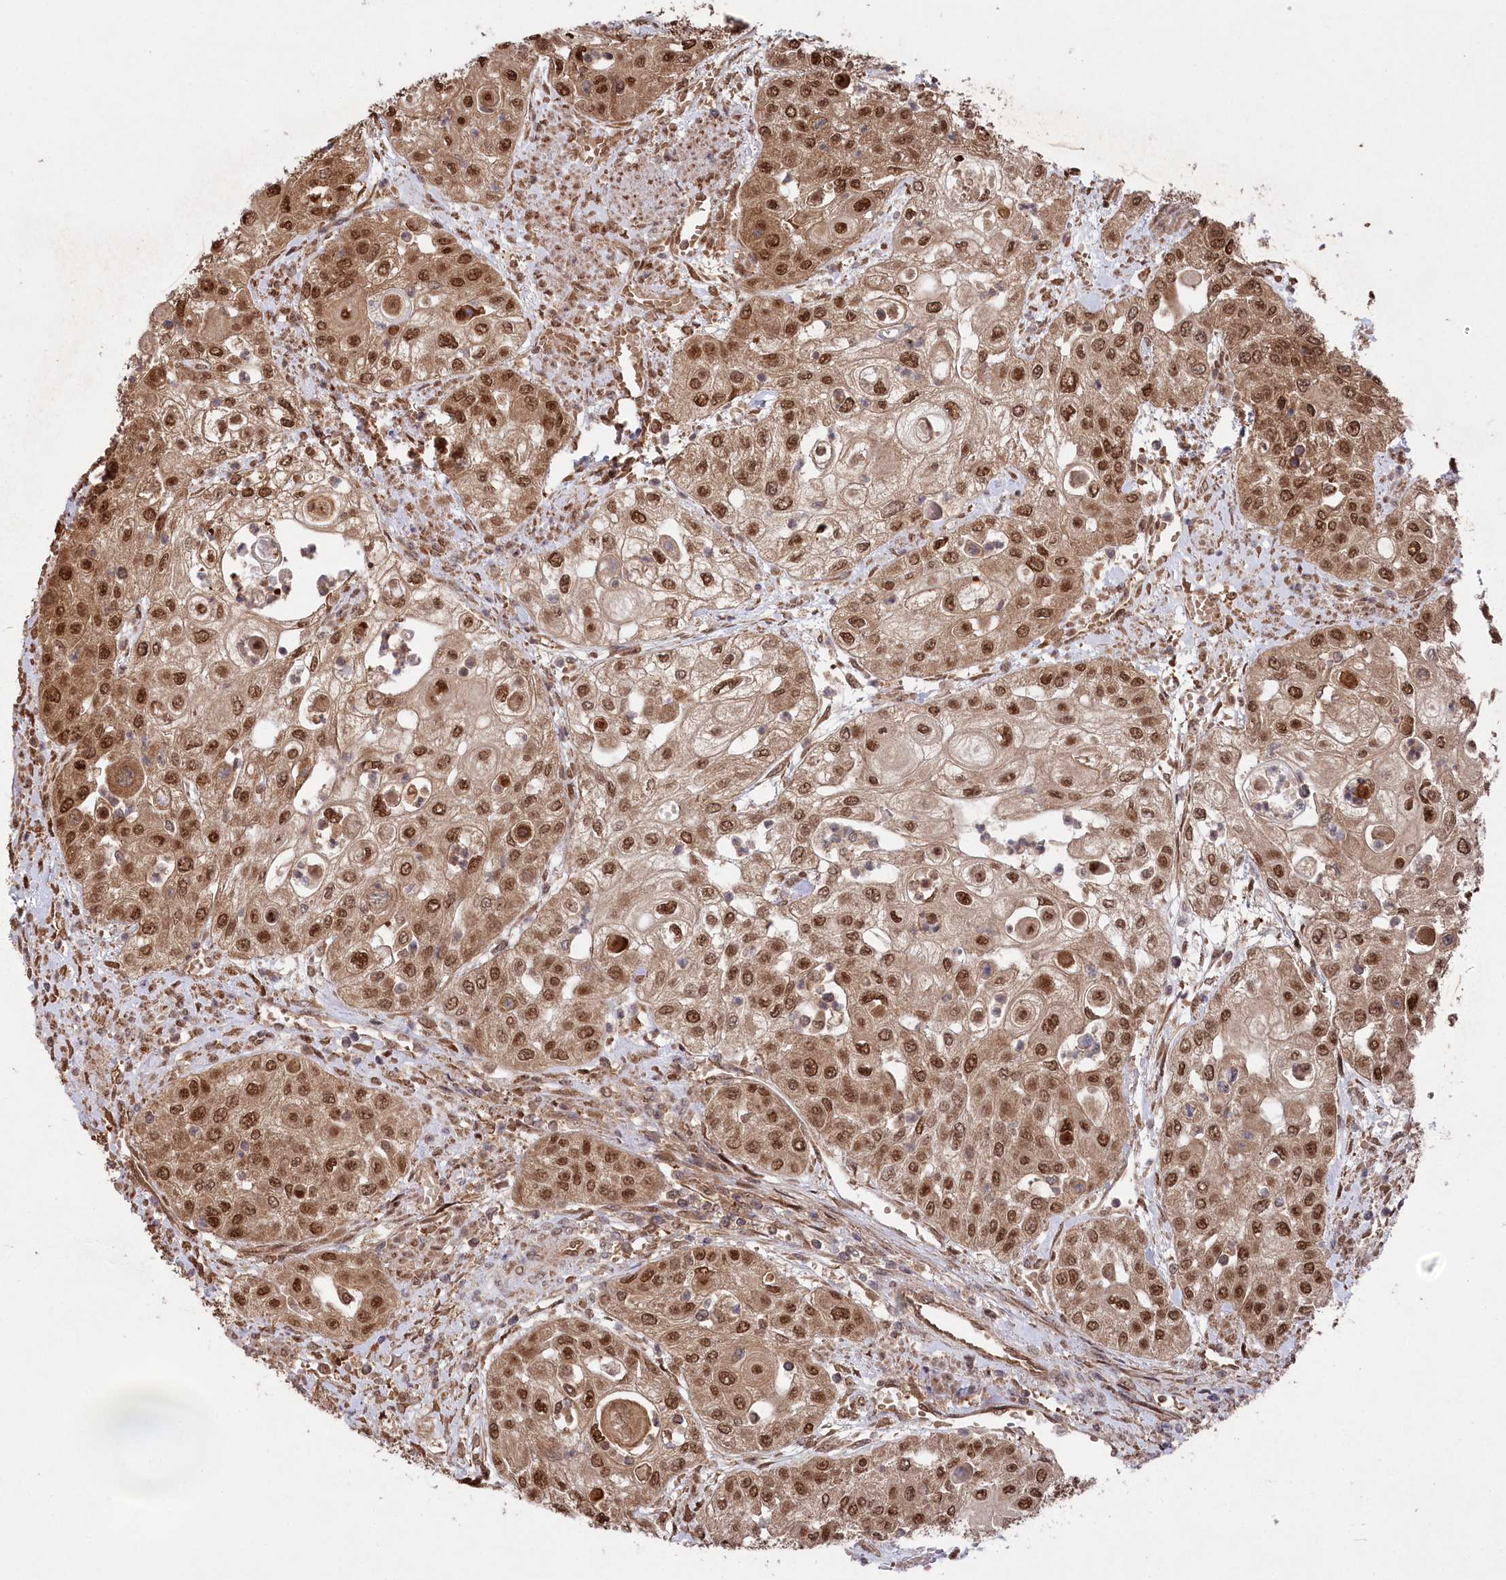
{"staining": {"intensity": "strong", "quantity": ">75%", "location": "cytoplasmic/membranous,nuclear"}, "tissue": "urothelial cancer", "cell_type": "Tumor cells", "image_type": "cancer", "snomed": [{"axis": "morphology", "description": "Urothelial carcinoma, High grade"}, {"axis": "topography", "description": "Urinary bladder"}], "caption": "There is high levels of strong cytoplasmic/membranous and nuclear expression in tumor cells of urothelial carcinoma (high-grade), as demonstrated by immunohistochemical staining (brown color).", "gene": "PSMA1", "patient": {"sex": "female", "age": 79}}